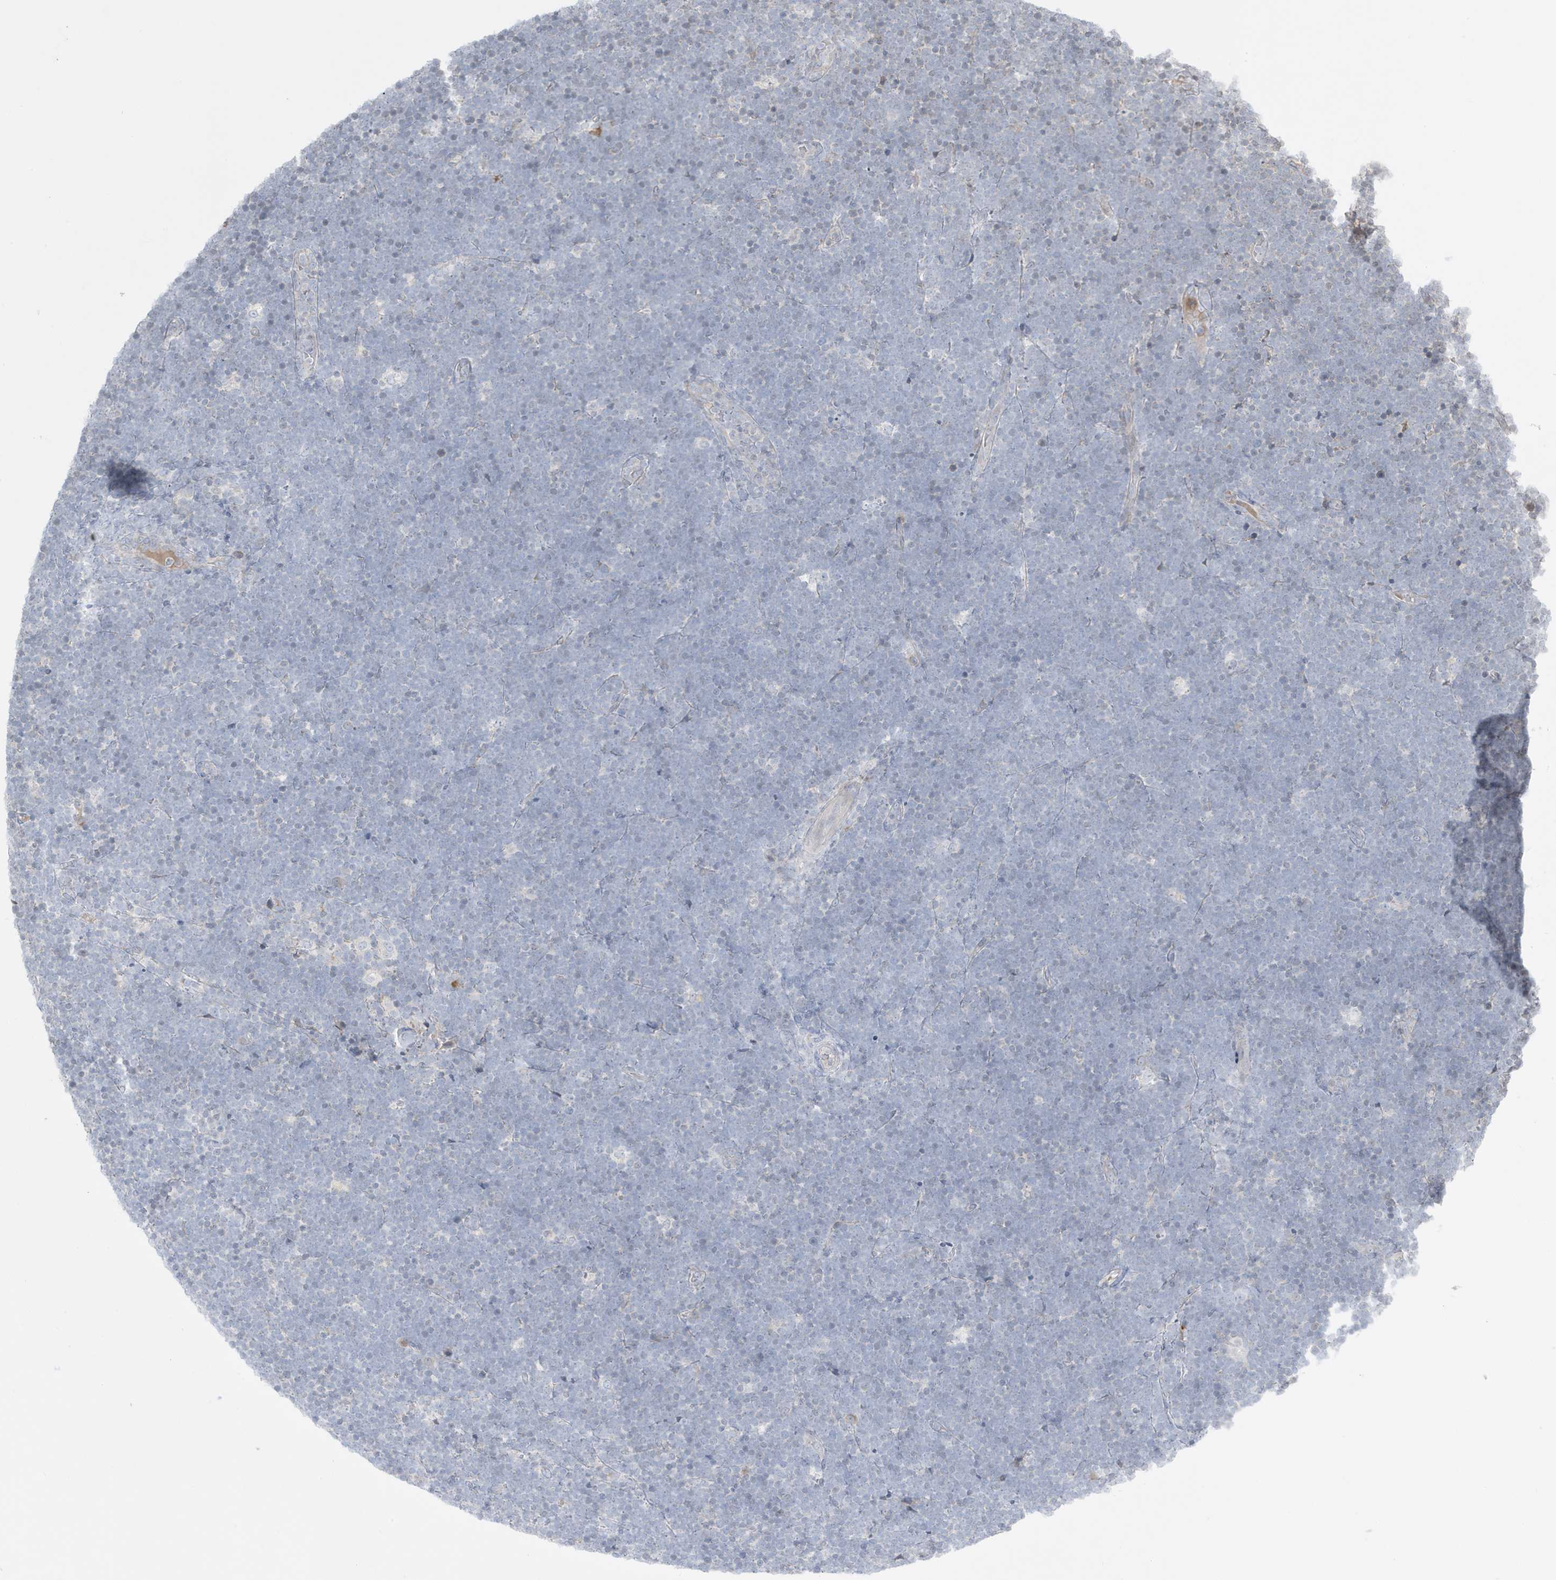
{"staining": {"intensity": "negative", "quantity": "none", "location": "none"}, "tissue": "lymphoma", "cell_type": "Tumor cells", "image_type": "cancer", "snomed": [{"axis": "morphology", "description": "Malignant lymphoma, non-Hodgkin's type, High grade"}, {"axis": "topography", "description": "Lymph node"}], "caption": "Lymphoma was stained to show a protein in brown. There is no significant staining in tumor cells. (DAB (3,3'-diaminobenzidine) immunohistochemistry (IHC), high magnification).", "gene": "FNDC1", "patient": {"sex": "male", "age": 13}}